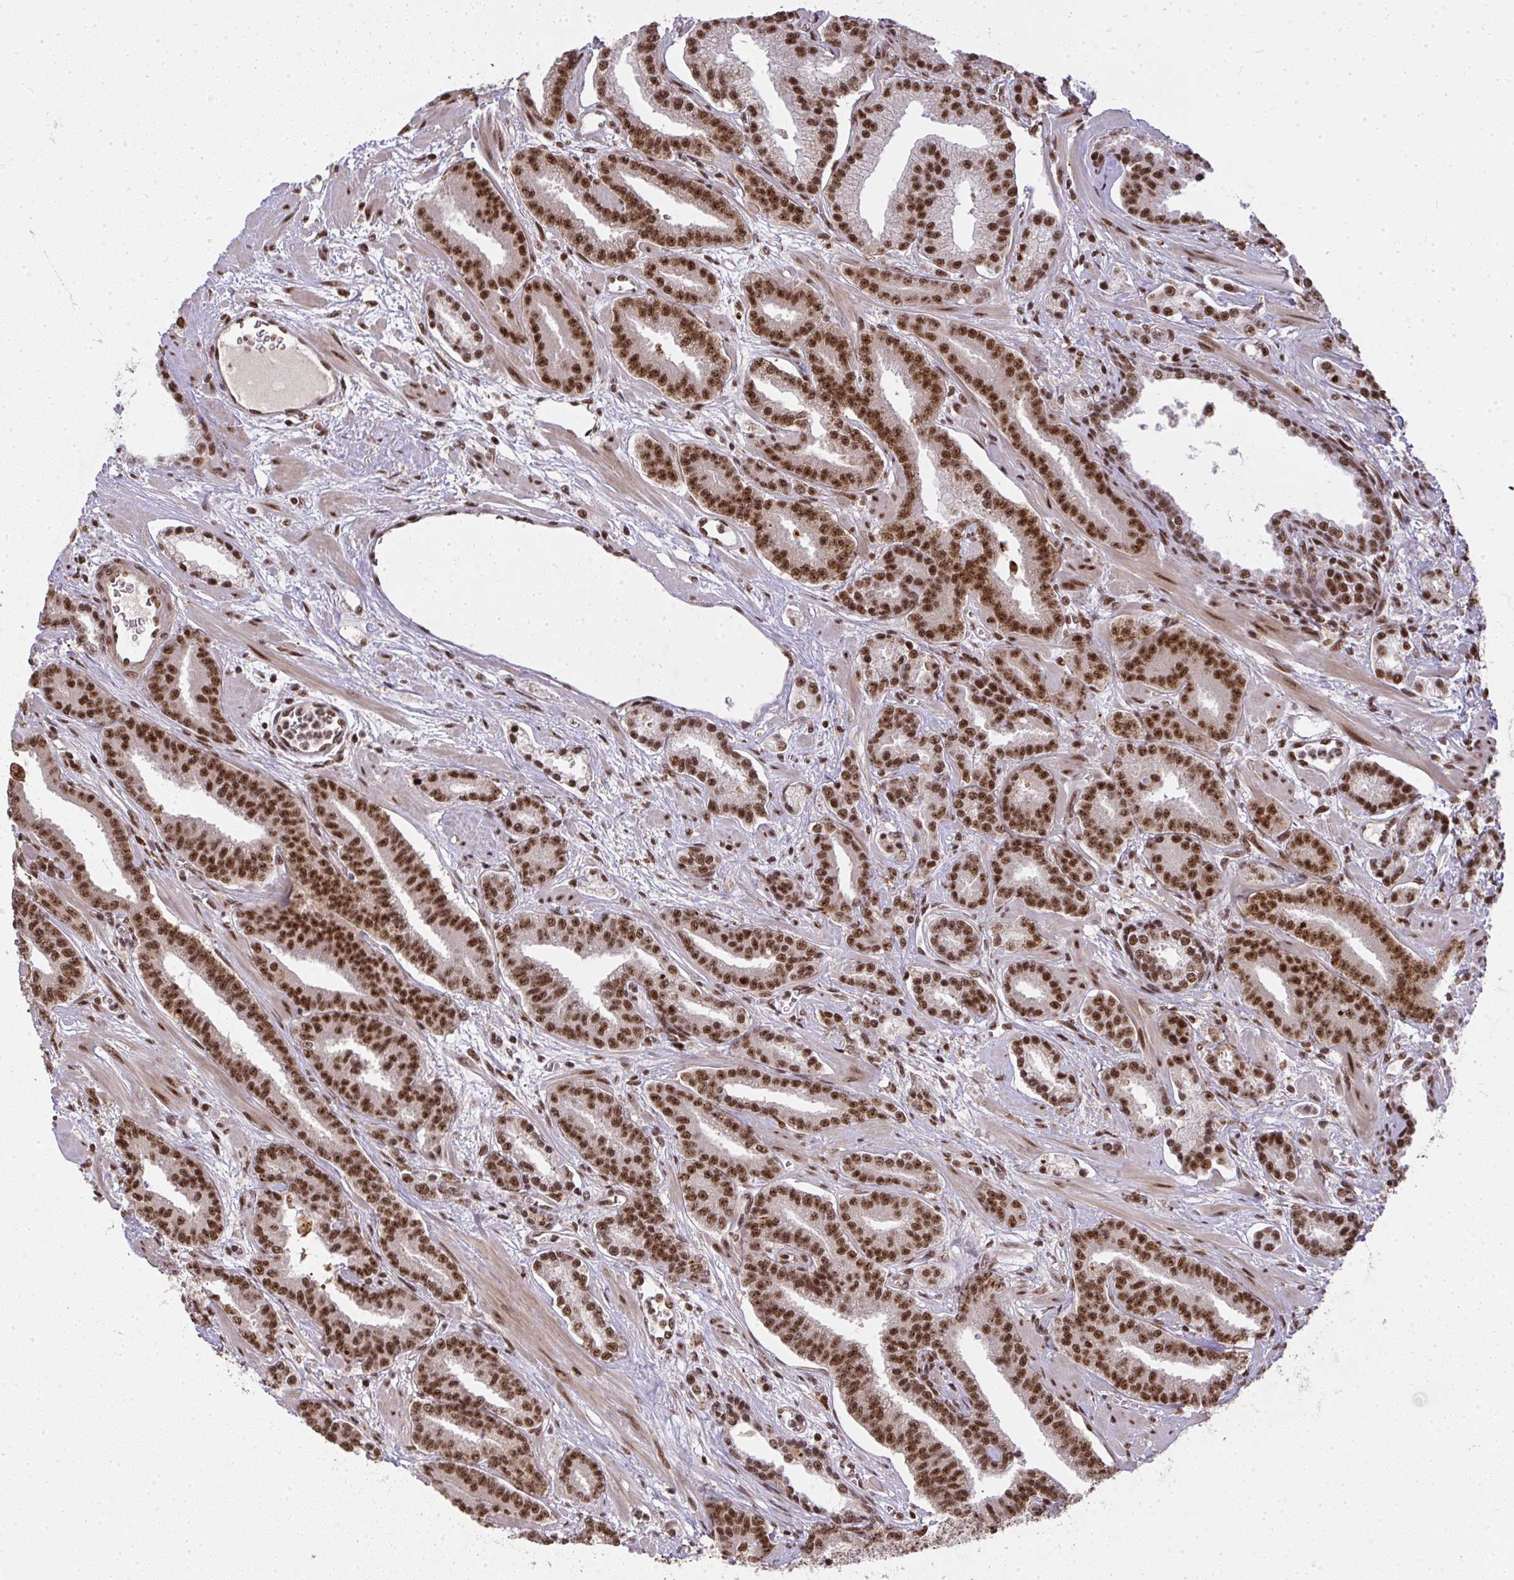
{"staining": {"intensity": "moderate", "quantity": ">75%", "location": "nuclear"}, "tissue": "prostate cancer", "cell_type": "Tumor cells", "image_type": "cancer", "snomed": [{"axis": "morphology", "description": "Adenocarcinoma, High grade"}, {"axis": "topography", "description": "Prostate"}], "caption": "Immunohistochemical staining of adenocarcinoma (high-grade) (prostate) exhibits medium levels of moderate nuclear protein staining in approximately >75% of tumor cells.", "gene": "U2AF1", "patient": {"sex": "male", "age": 60}}